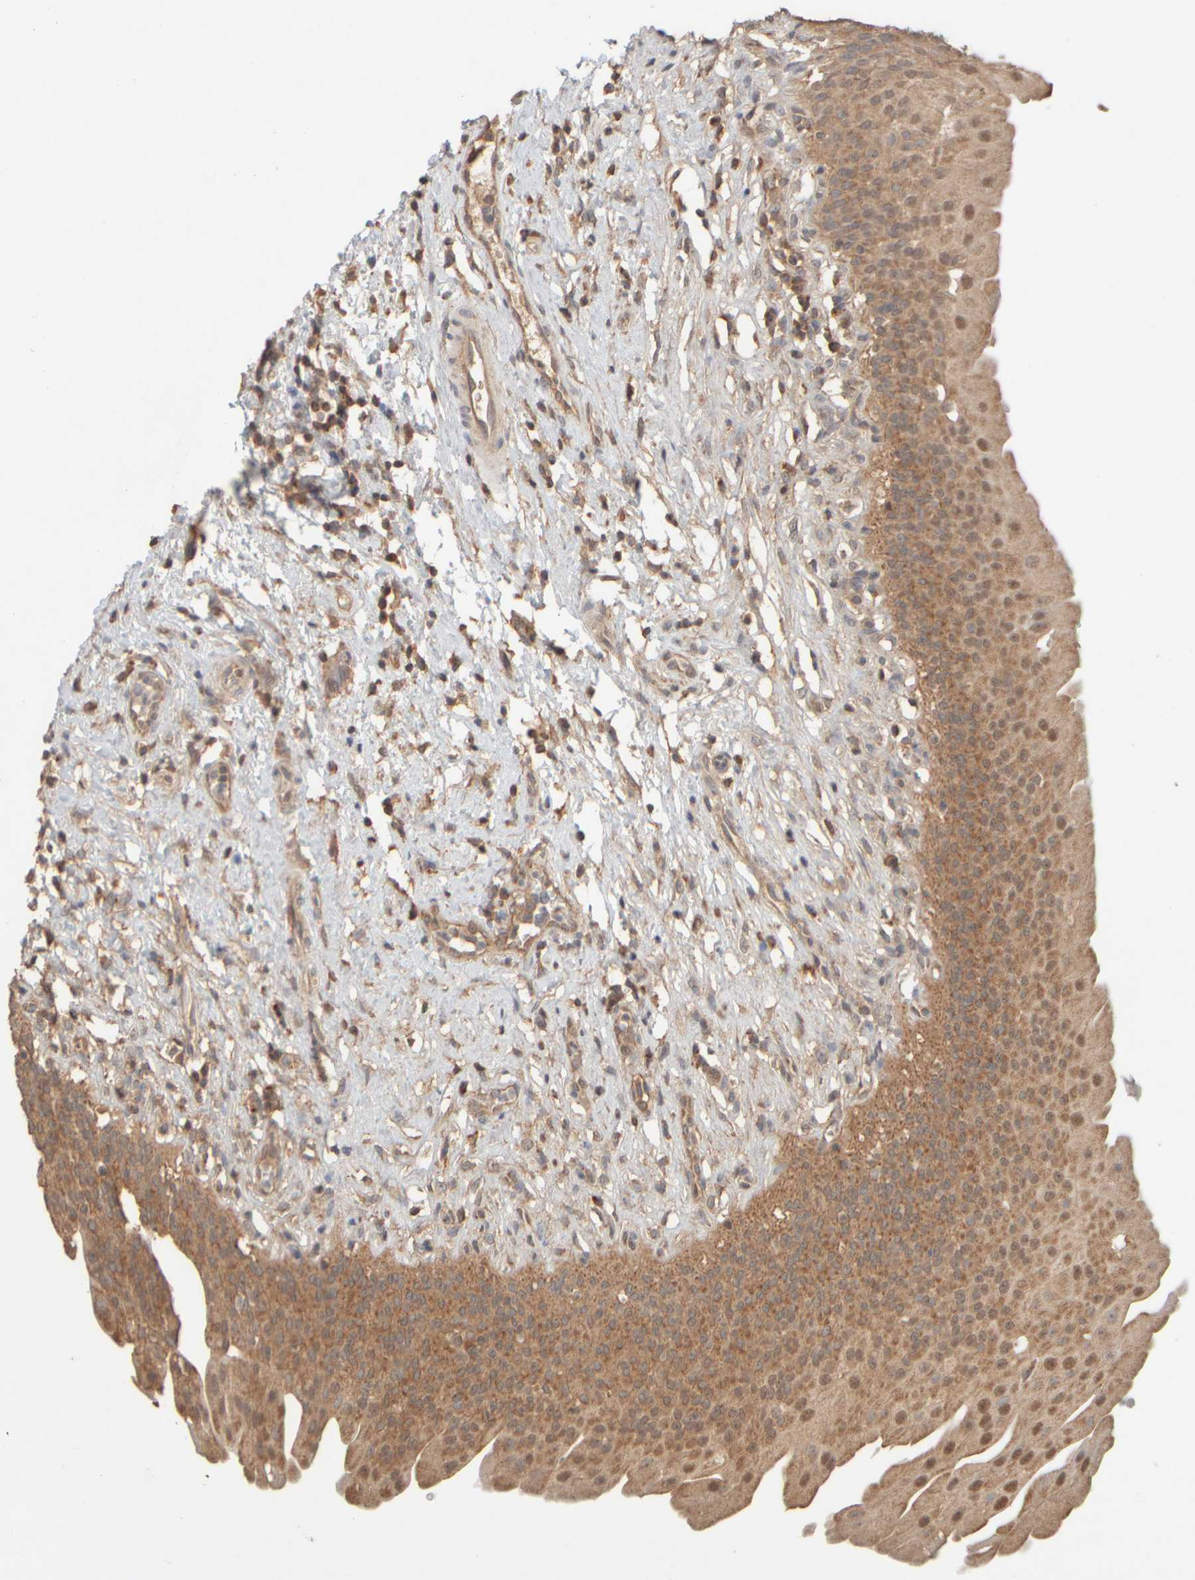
{"staining": {"intensity": "moderate", "quantity": ">75%", "location": "cytoplasmic/membranous,nuclear"}, "tissue": "urothelial cancer", "cell_type": "Tumor cells", "image_type": "cancer", "snomed": [{"axis": "morphology", "description": "Normal tissue, NOS"}, {"axis": "morphology", "description": "Urothelial carcinoma, Low grade"}, {"axis": "topography", "description": "Smooth muscle"}, {"axis": "topography", "description": "Urinary bladder"}], "caption": "Human urothelial cancer stained with a brown dye displays moderate cytoplasmic/membranous and nuclear positive positivity in about >75% of tumor cells.", "gene": "EIF2B3", "patient": {"sex": "male", "age": 60}}